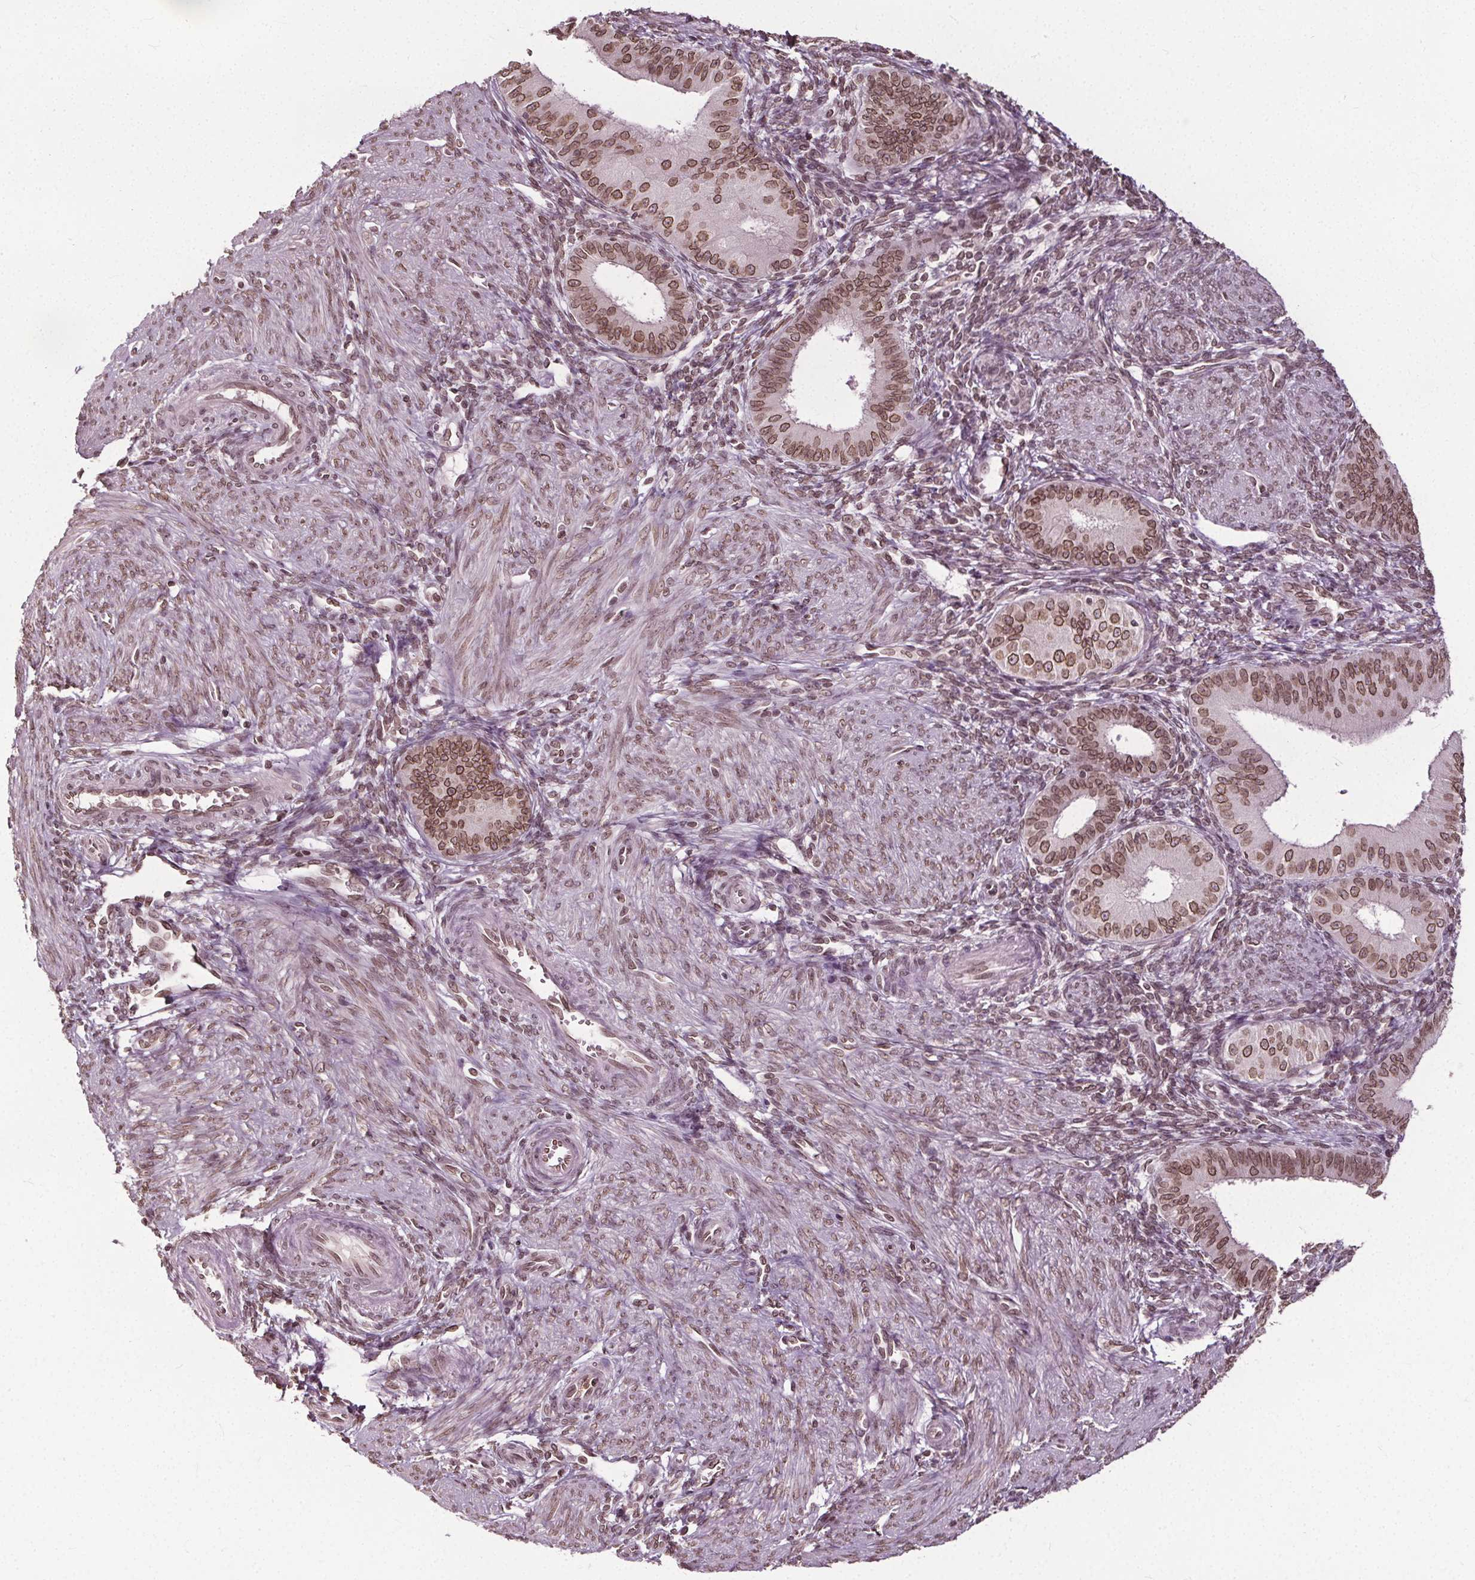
{"staining": {"intensity": "moderate", "quantity": ">75%", "location": "cytoplasmic/membranous,nuclear"}, "tissue": "endometrium", "cell_type": "Cells in endometrial stroma", "image_type": "normal", "snomed": [{"axis": "morphology", "description": "Normal tissue, NOS"}, {"axis": "topography", "description": "Endometrium"}], "caption": "Immunohistochemistry (IHC) (DAB (3,3'-diaminobenzidine)) staining of unremarkable human endometrium shows moderate cytoplasmic/membranous,nuclear protein expression in approximately >75% of cells in endometrial stroma.", "gene": "TTC39C", "patient": {"sex": "female", "age": 39}}